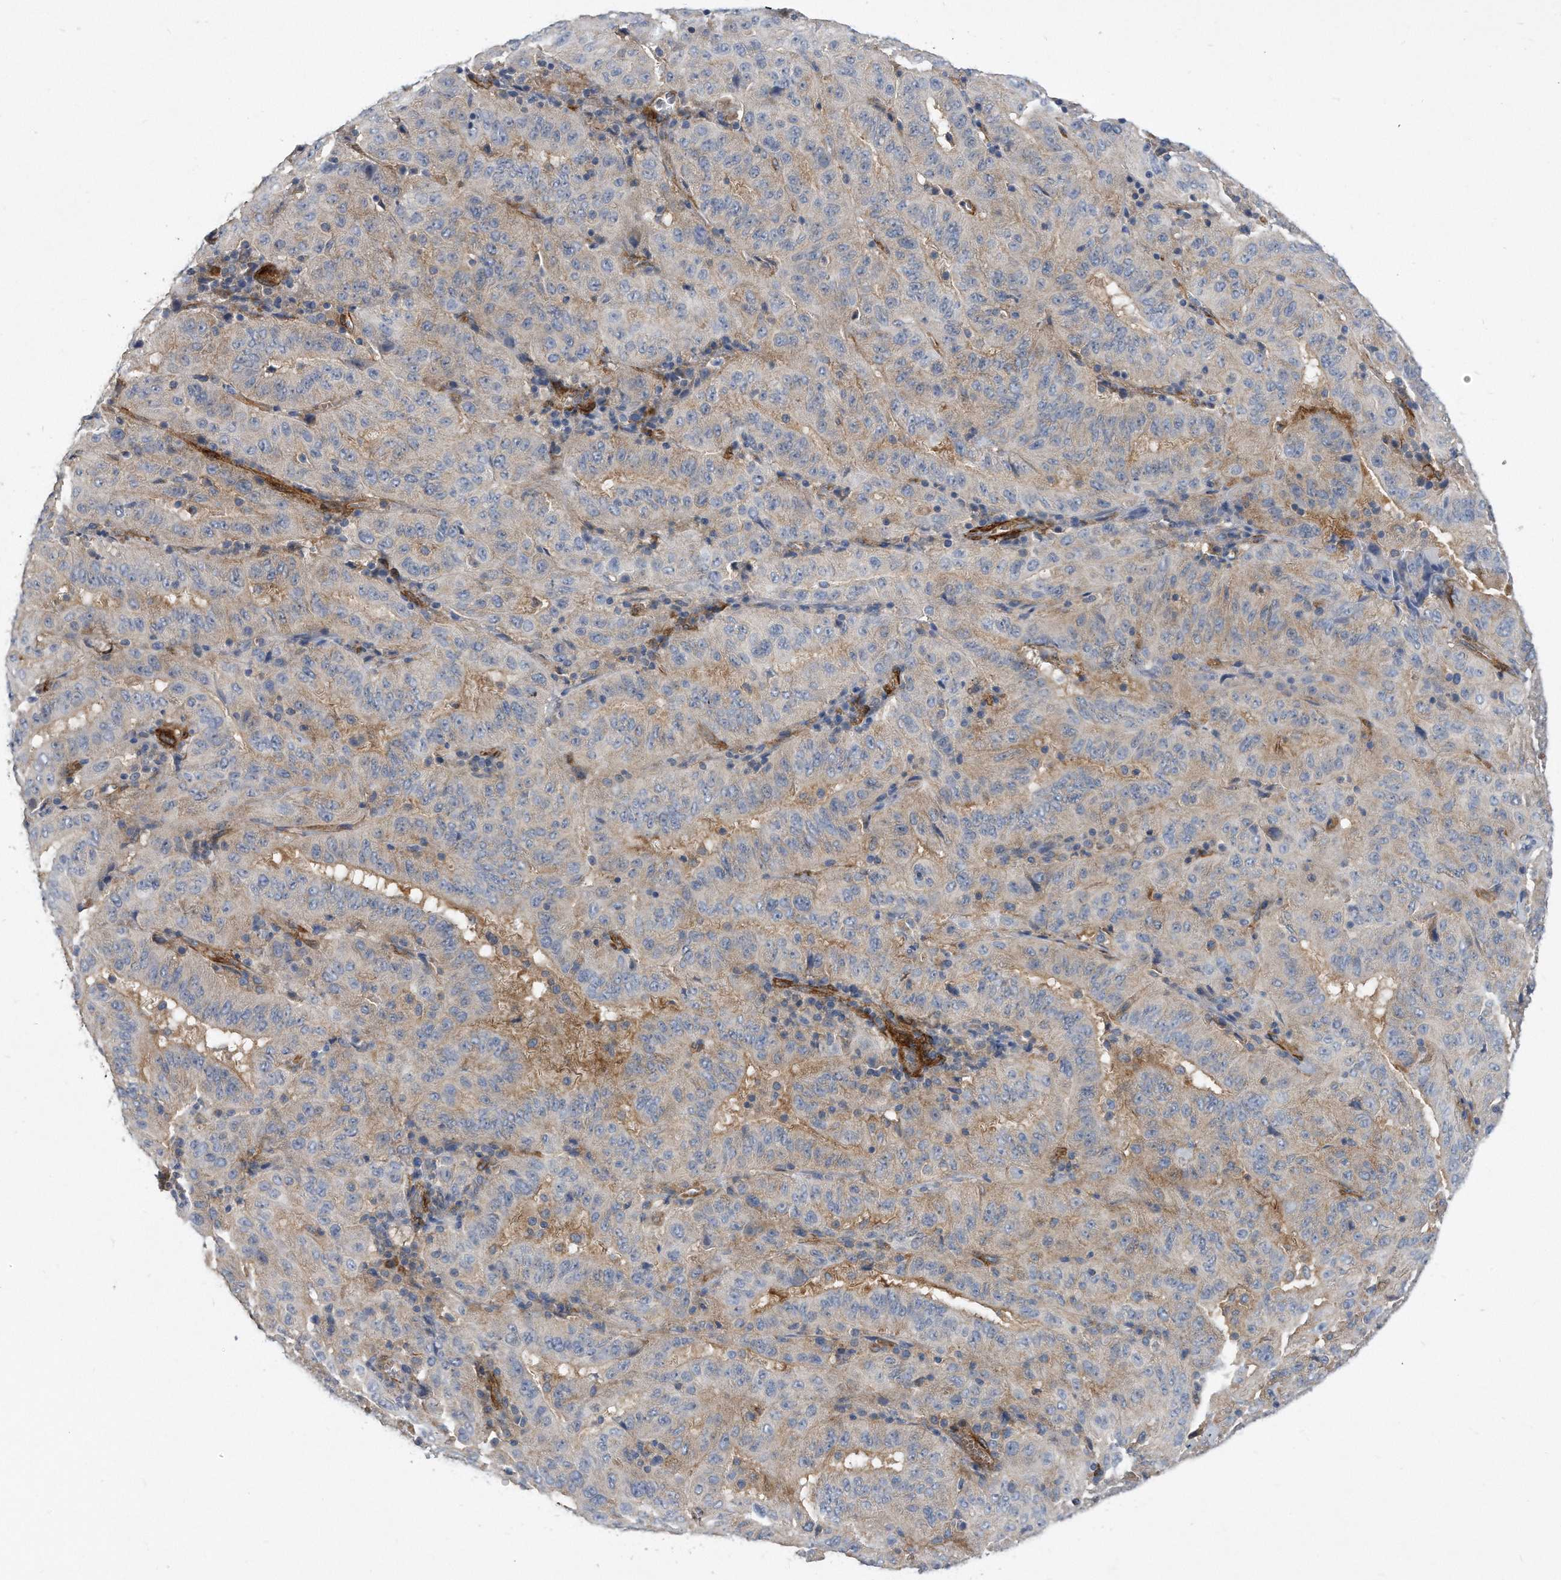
{"staining": {"intensity": "weak", "quantity": "25%-75%", "location": "cytoplasmic/membranous"}, "tissue": "pancreatic cancer", "cell_type": "Tumor cells", "image_type": "cancer", "snomed": [{"axis": "morphology", "description": "Adenocarcinoma, NOS"}, {"axis": "topography", "description": "Pancreas"}], "caption": "Immunohistochemistry histopathology image of pancreatic cancer stained for a protein (brown), which demonstrates low levels of weak cytoplasmic/membranous positivity in approximately 25%-75% of tumor cells.", "gene": "EIF2B4", "patient": {"sex": "male", "age": 63}}